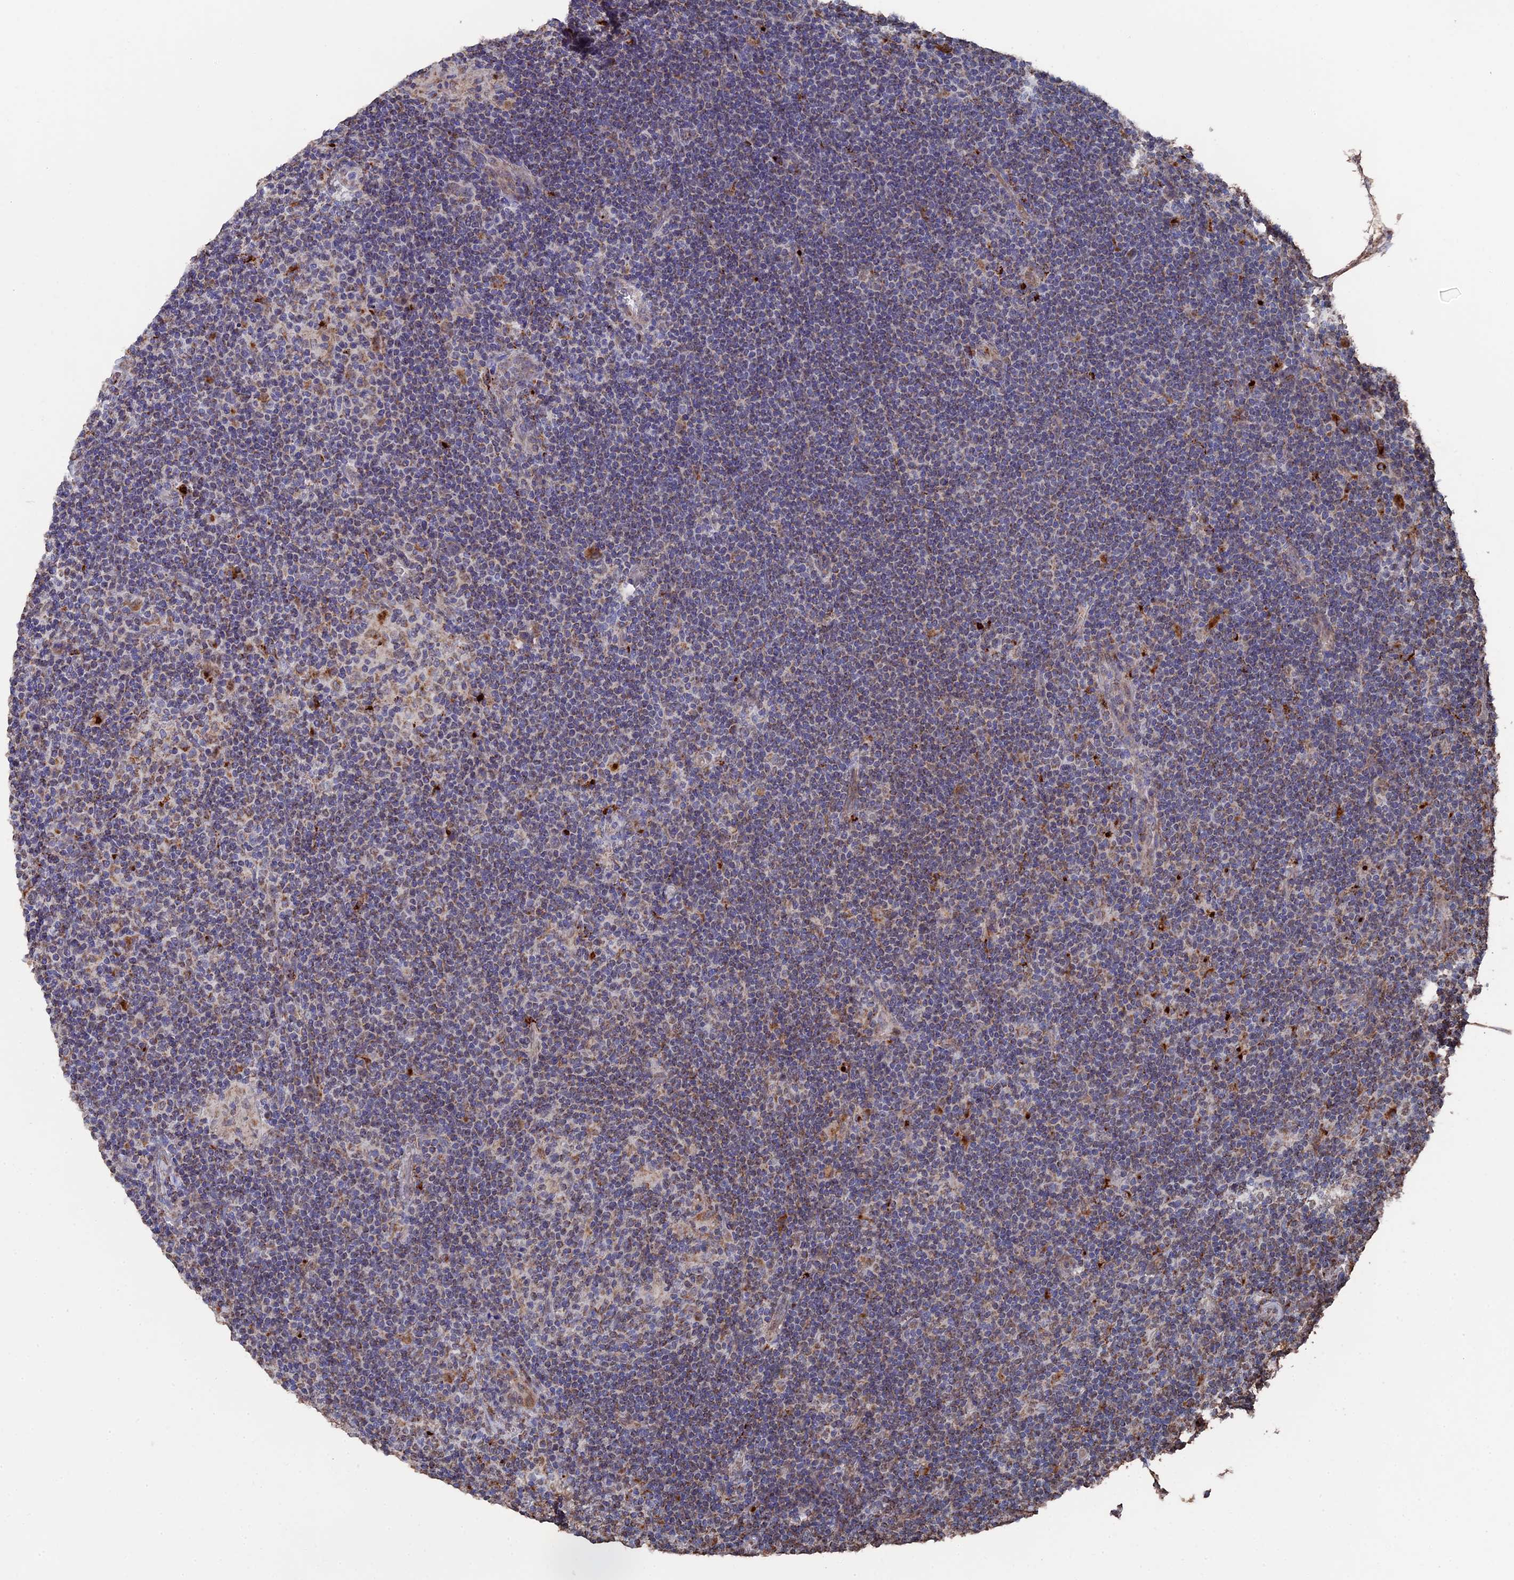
{"staining": {"intensity": "moderate", "quantity": "25%-75%", "location": "cytoplasmic/membranous"}, "tissue": "lymphoma", "cell_type": "Tumor cells", "image_type": "cancer", "snomed": [{"axis": "morphology", "description": "Hodgkin's disease, NOS"}, {"axis": "topography", "description": "Lymph node"}], "caption": "Human lymphoma stained for a protein (brown) reveals moderate cytoplasmic/membranous positive expression in approximately 25%-75% of tumor cells.", "gene": "SMG9", "patient": {"sex": "female", "age": 57}}